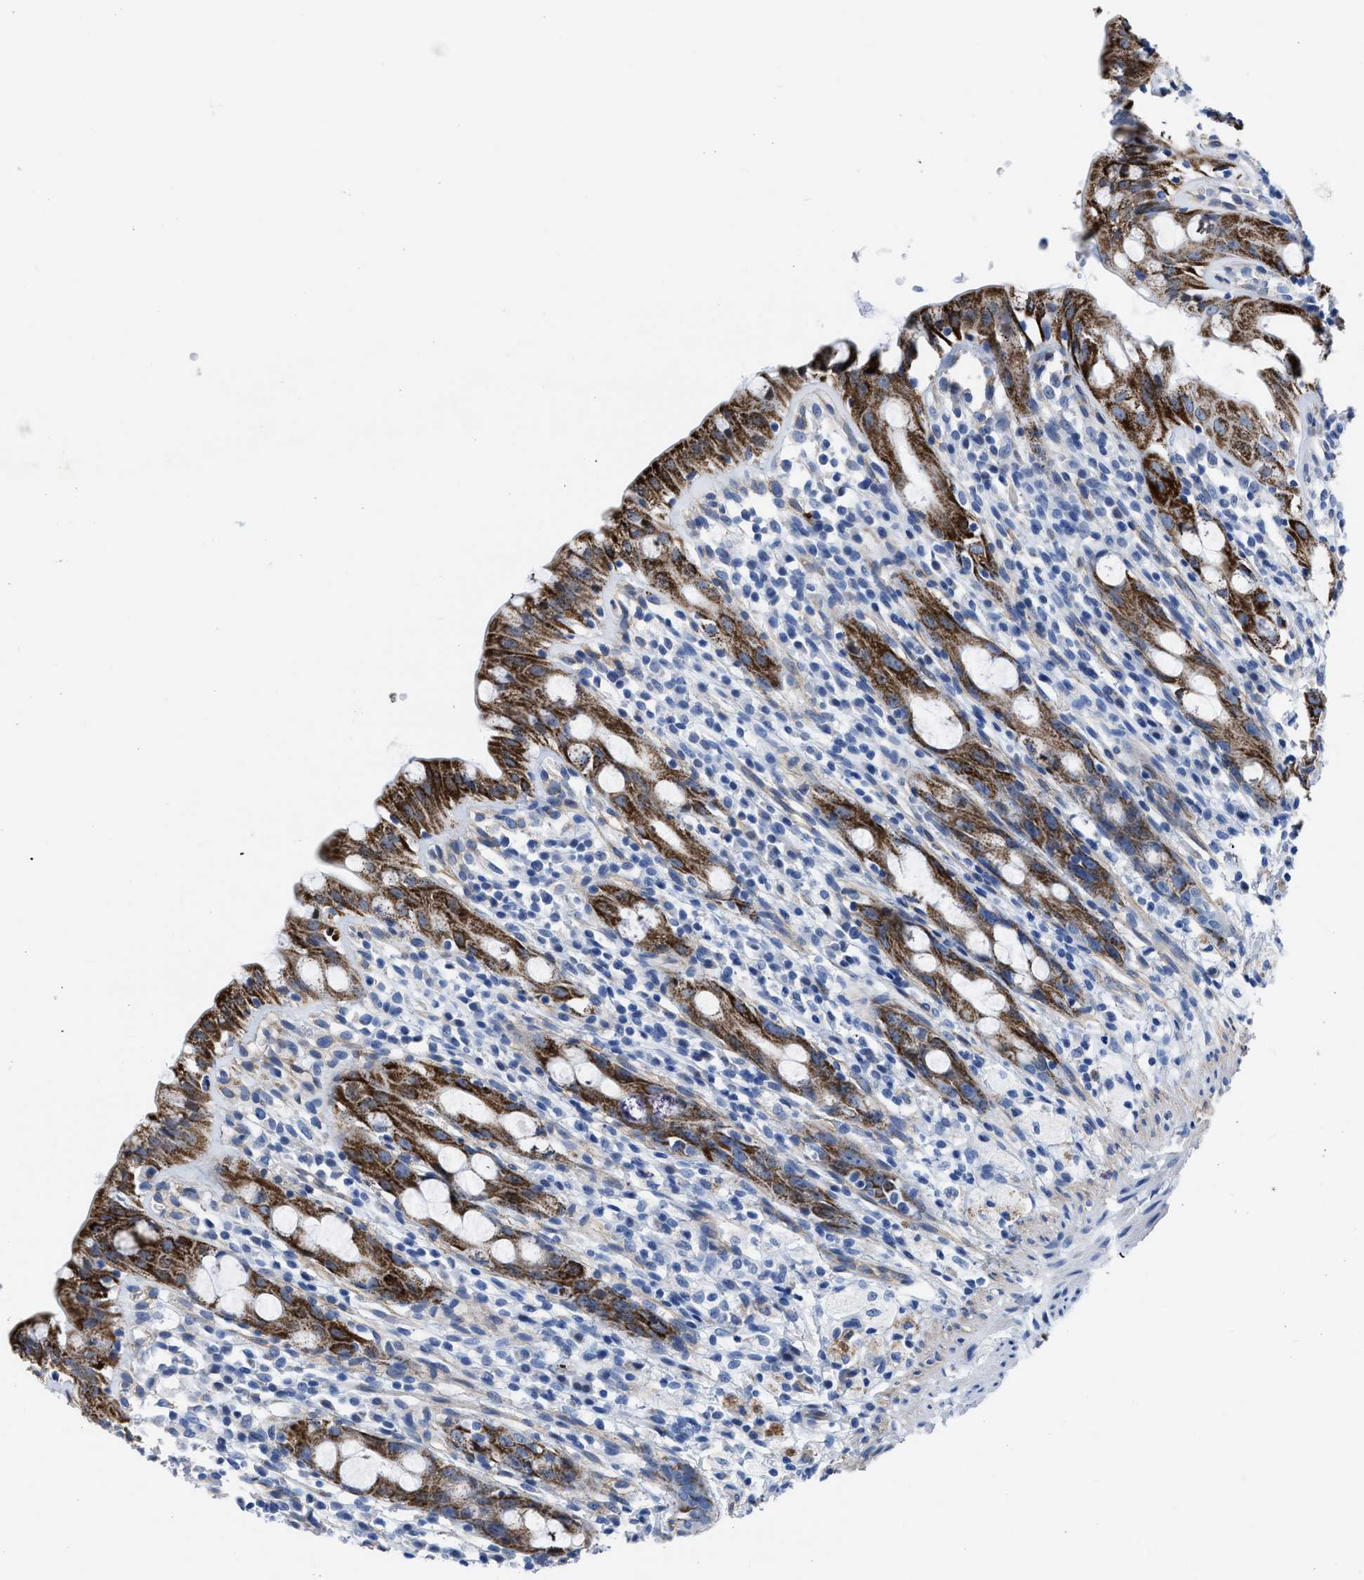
{"staining": {"intensity": "strong", "quantity": ">75%", "location": "cytoplasmic/membranous"}, "tissue": "rectum", "cell_type": "Glandular cells", "image_type": "normal", "snomed": [{"axis": "morphology", "description": "Normal tissue, NOS"}, {"axis": "topography", "description": "Rectum"}], "caption": "Protein staining by immunohistochemistry (IHC) displays strong cytoplasmic/membranous staining in about >75% of glandular cells in normal rectum.", "gene": "KCNMB3", "patient": {"sex": "male", "age": 44}}